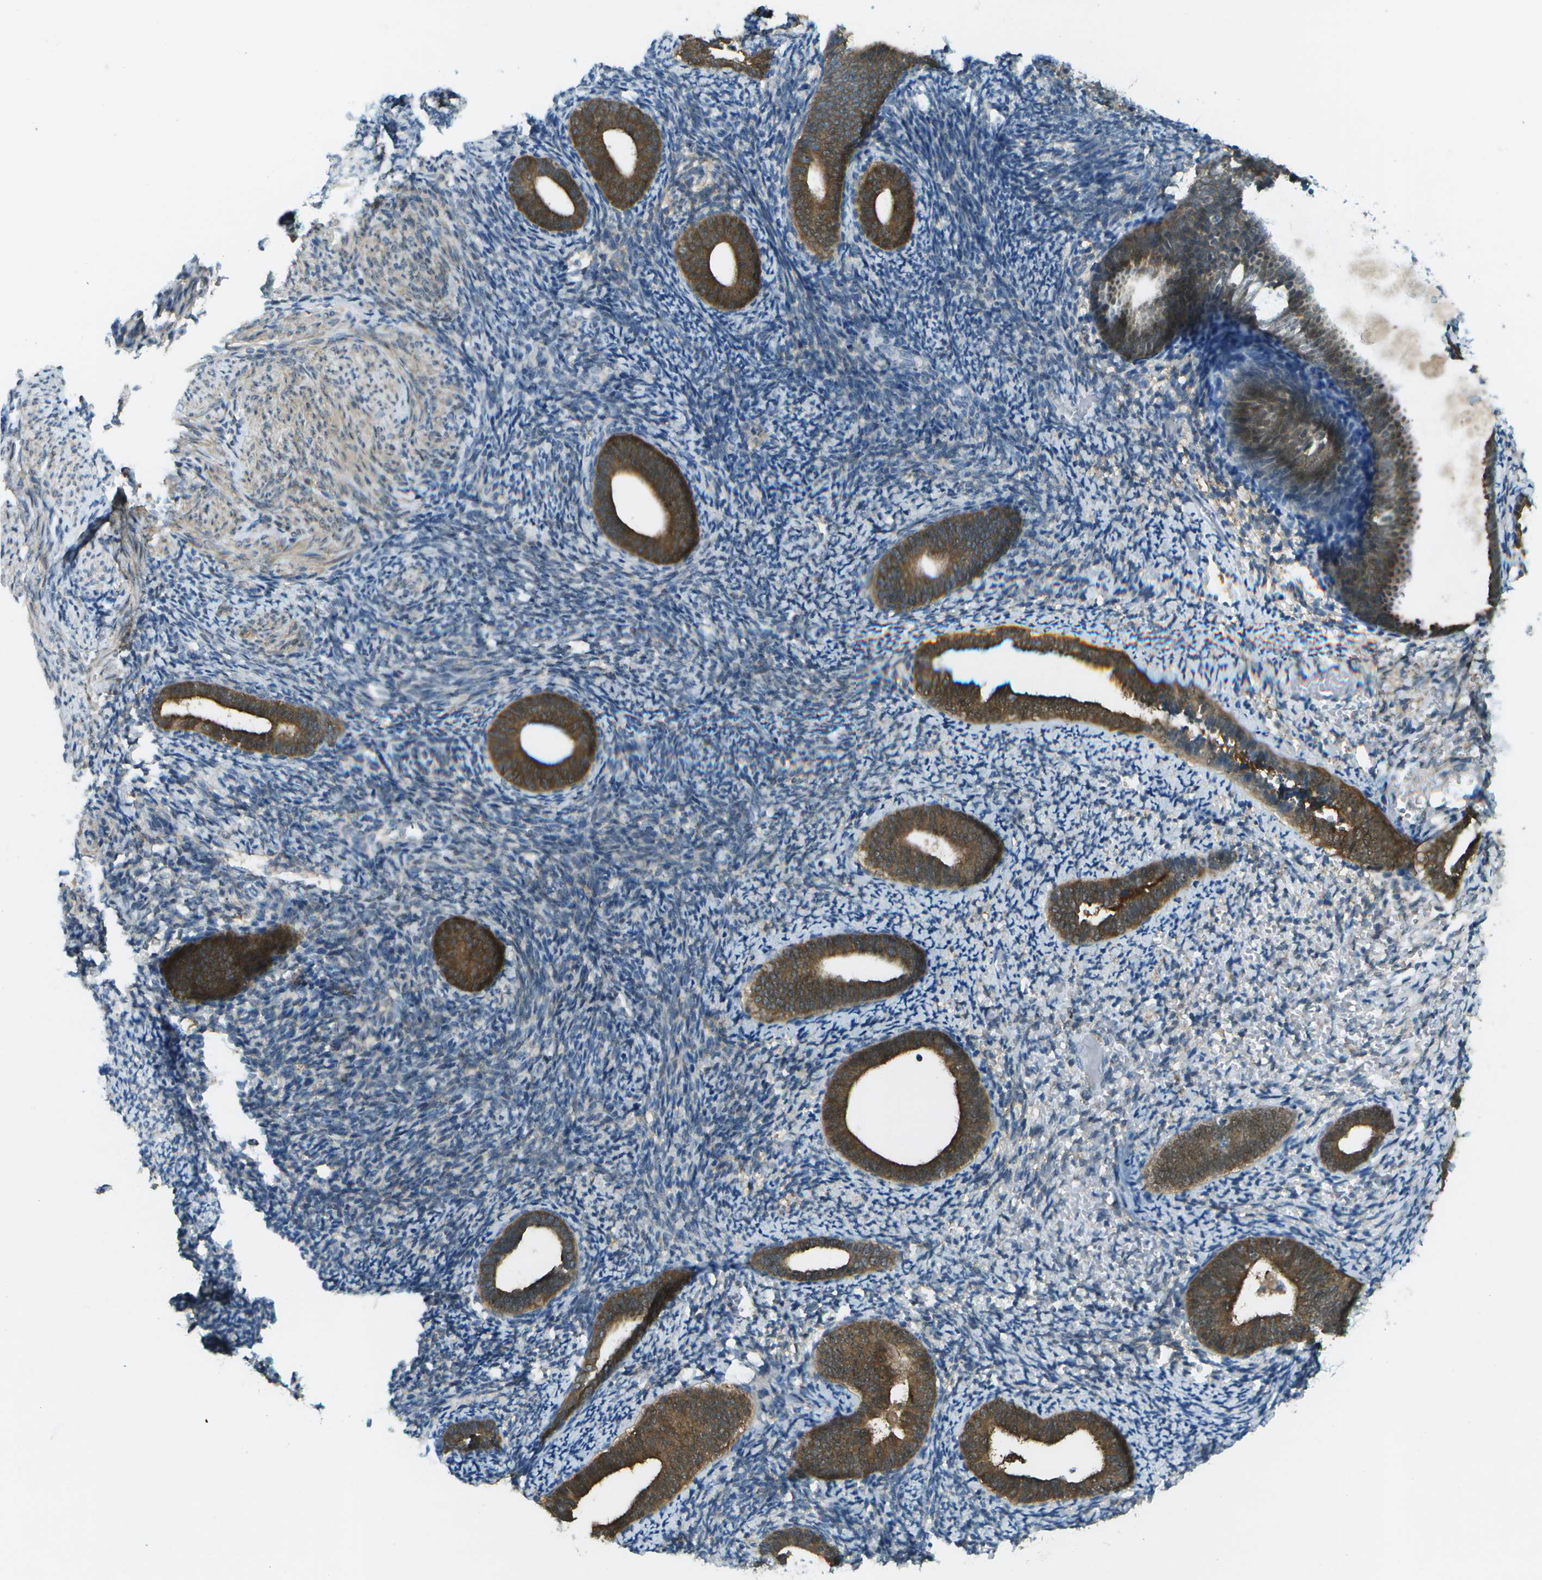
{"staining": {"intensity": "negative", "quantity": "none", "location": "none"}, "tissue": "endometrium", "cell_type": "Cells in endometrial stroma", "image_type": "normal", "snomed": [{"axis": "morphology", "description": "Normal tissue, NOS"}, {"axis": "topography", "description": "Endometrium"}], "caption": "Endometrium stained for a protein using IHC reveals no staining cells in endometrial stroma.", "gene": "CDH23", "patient": {"sex": "female", "age": 66}}